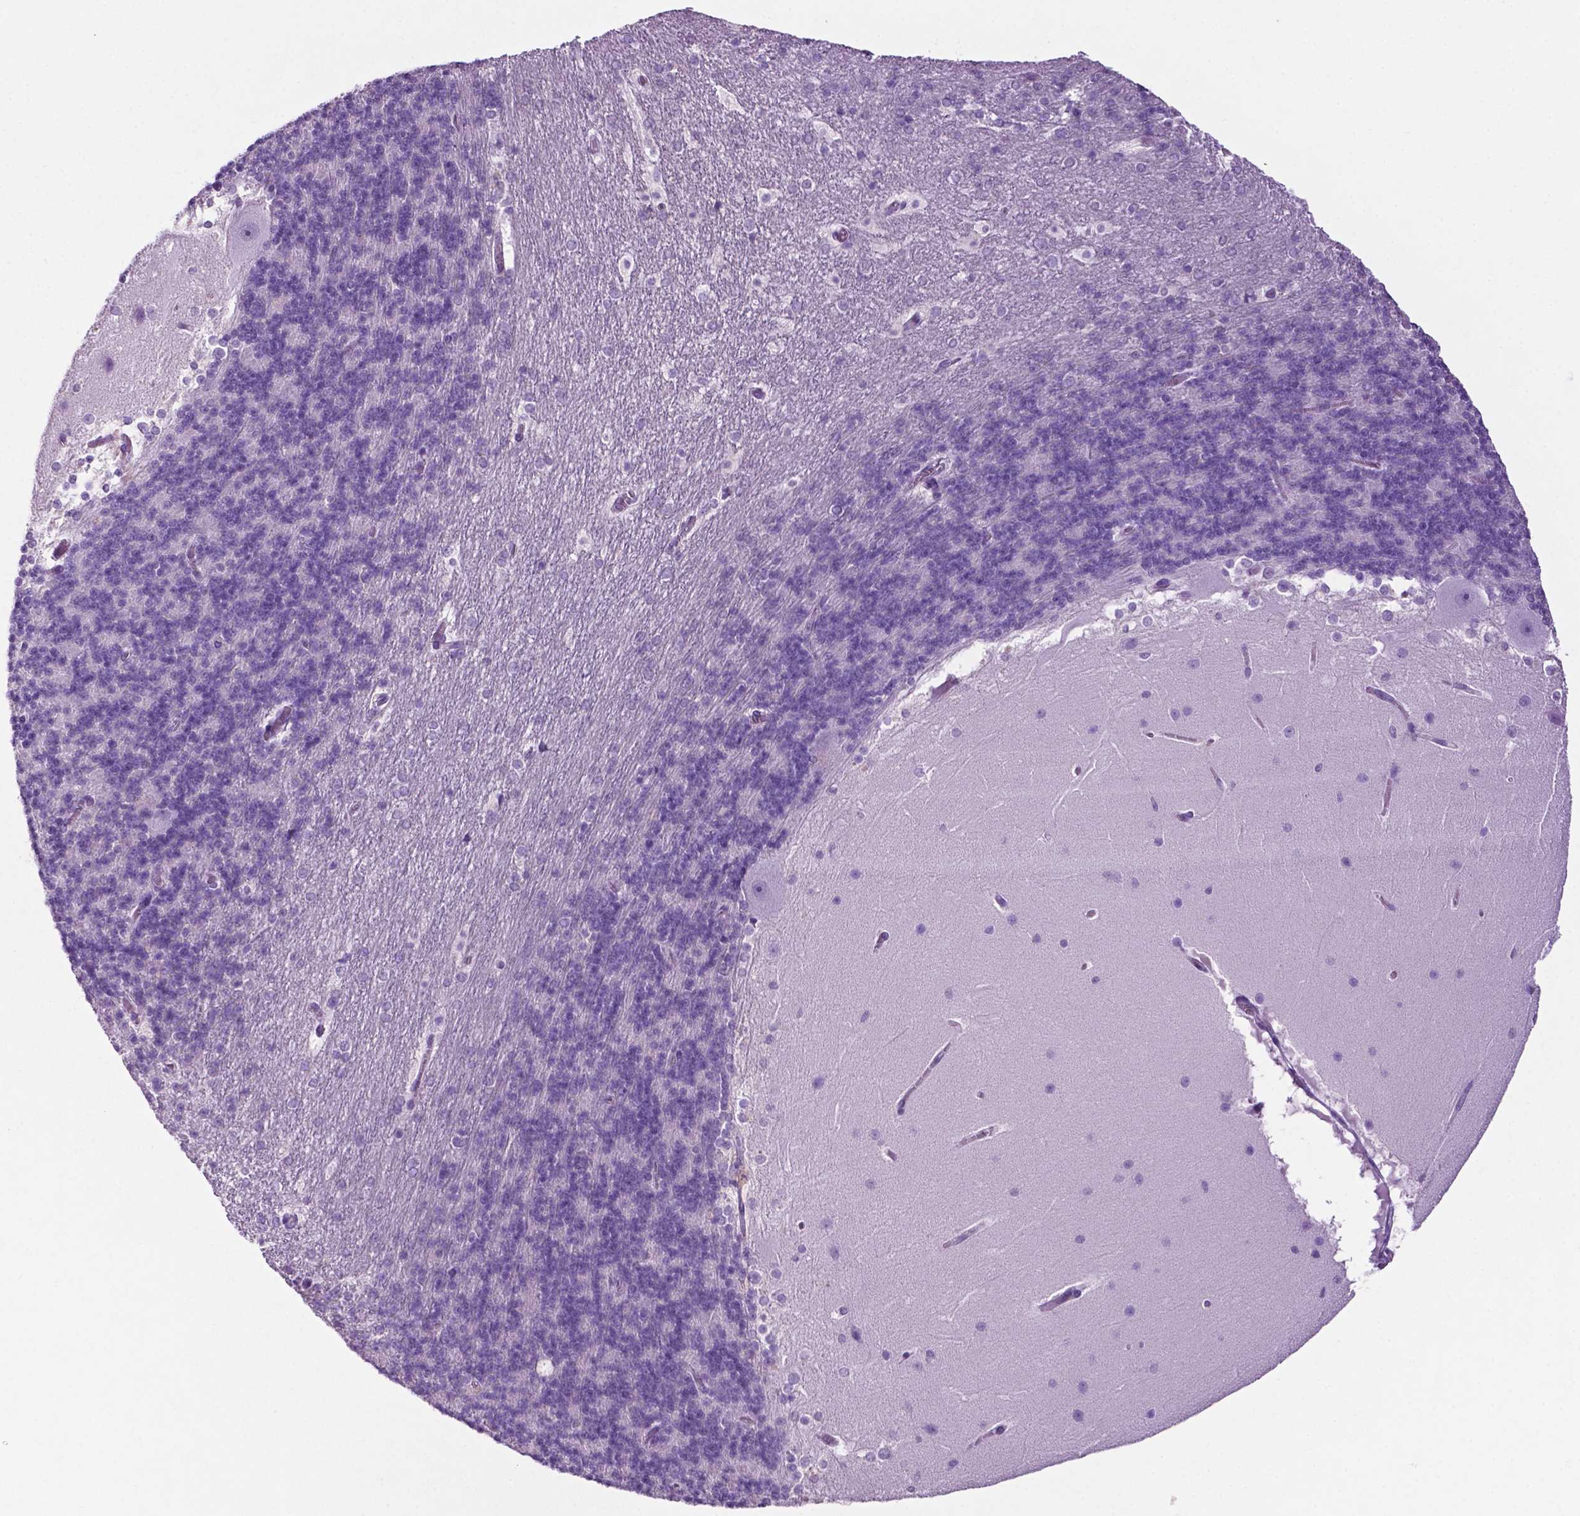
{"staining": {"intensity": "negative", "quantity": "none", "location": "none"}, "tissue": "cerebellum", "cell_type": "Cells in granular layer", "image_type": "normal", "snomed": [{"axis": "morphology", "description": "Normal tissue, NOS"}, {"axis": "topography", "description": "Cerebellum"}], "caption": "Immunohistochemical staining of unremarkable cerebellum displays no significant positivity in cells in granular layer.", "gene": "PHGR1", "patient": {"sex": "female", "age": 19}}